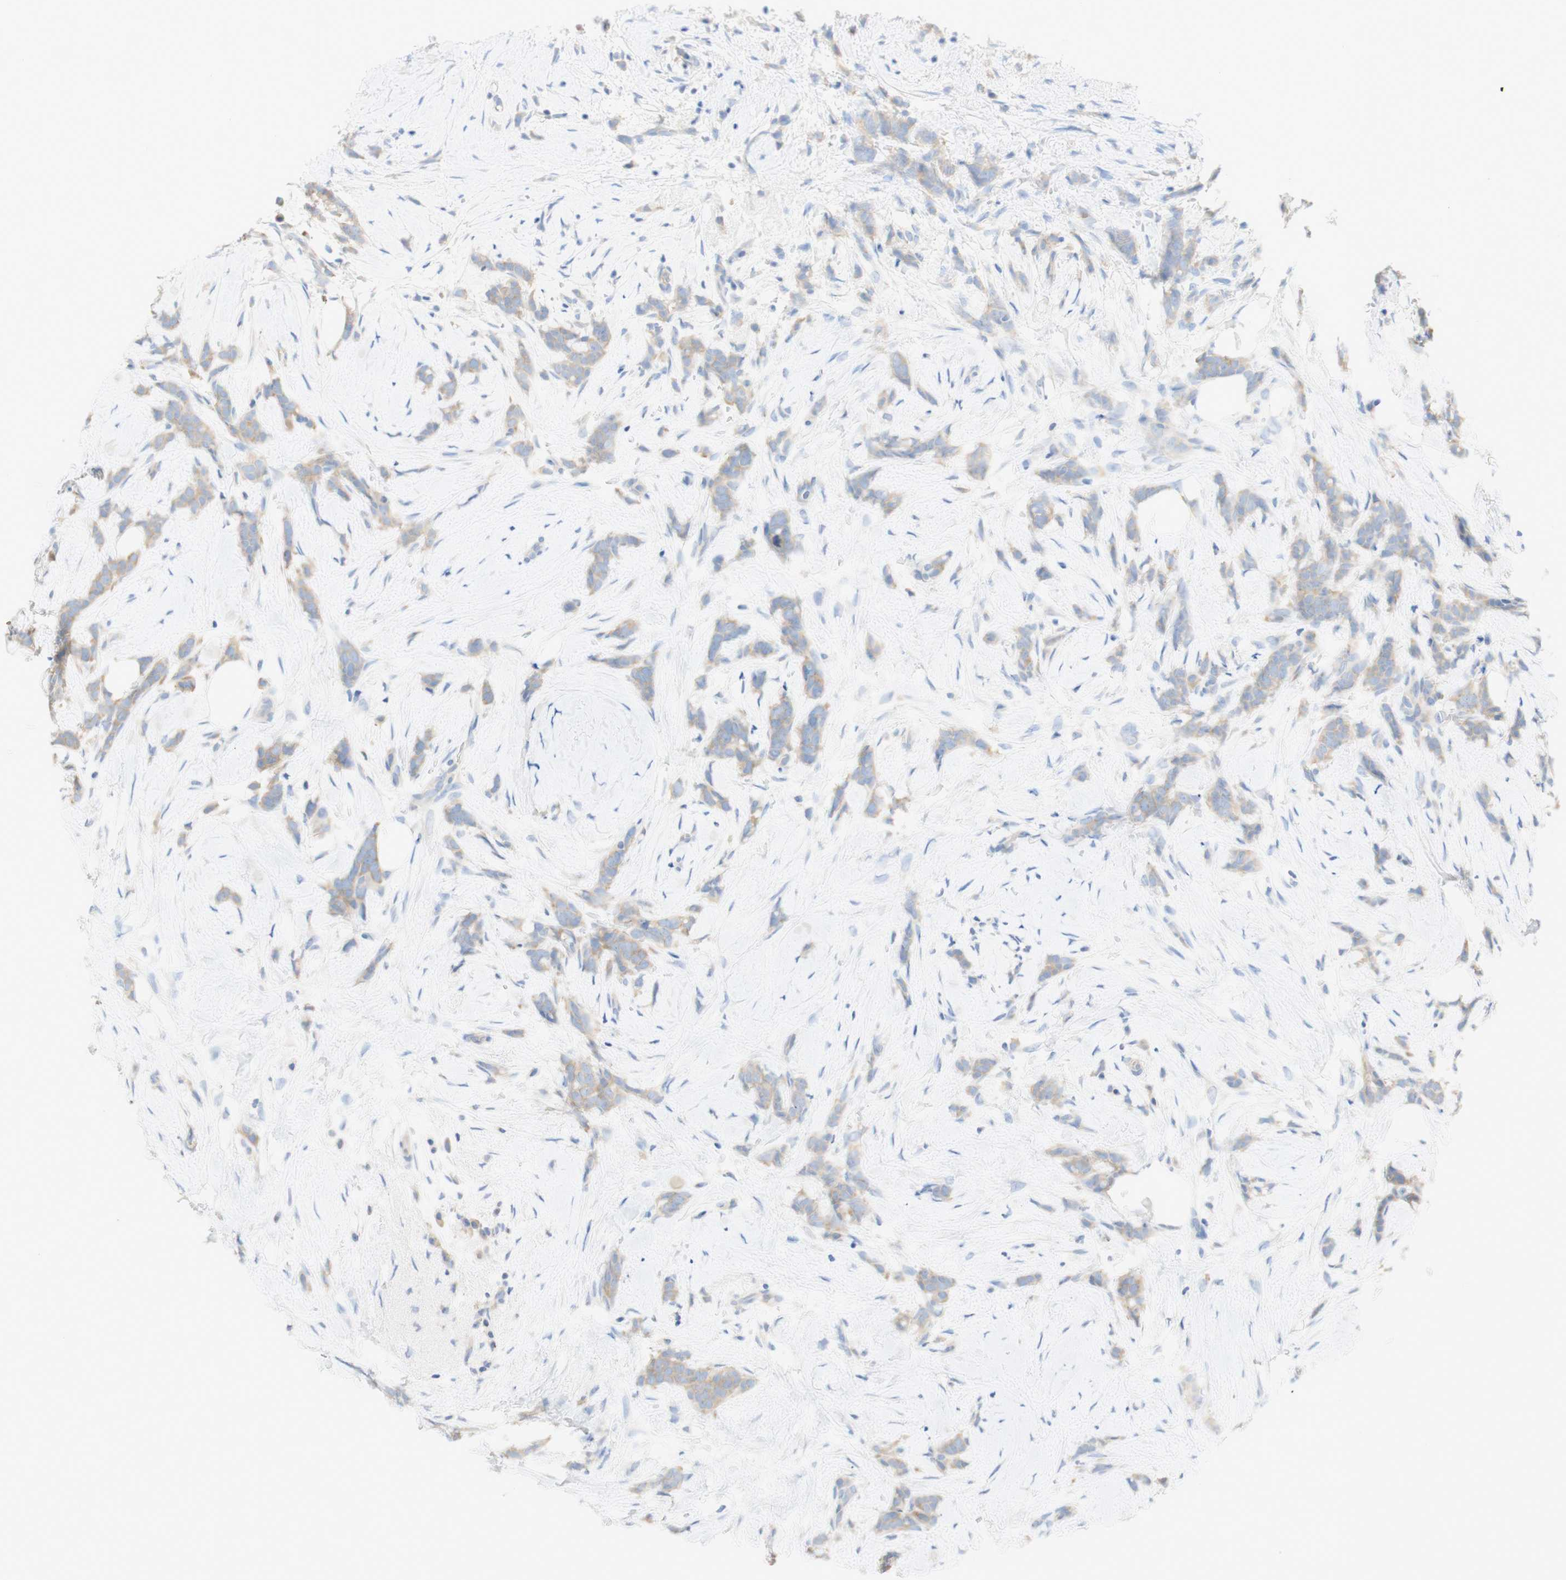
{"staining": {"intensity": "weak", "quantity": ">75%", "location": "cytoplasmic/membranous"}, "tissue": "breast cancer", "cell_type": "Tumor cells", "image_type": "cancer", "snomed": [{"axis": "morphology", "description": "Lobular carcinoma, in situ"}, {"axis": "morphology", "description": "Lobular carcinoma"}, {"axis": "topography", "description": "Breast"}], "caption": "This is a histology image of immunohistochemistry (IHC) staining of lobular carcinoma (breast), which shows weak positivity in the cytoplasmic/membranous of tumor cells.", "gene": "ATP2B1", "patient": {"sex": "female", "age": 41}}